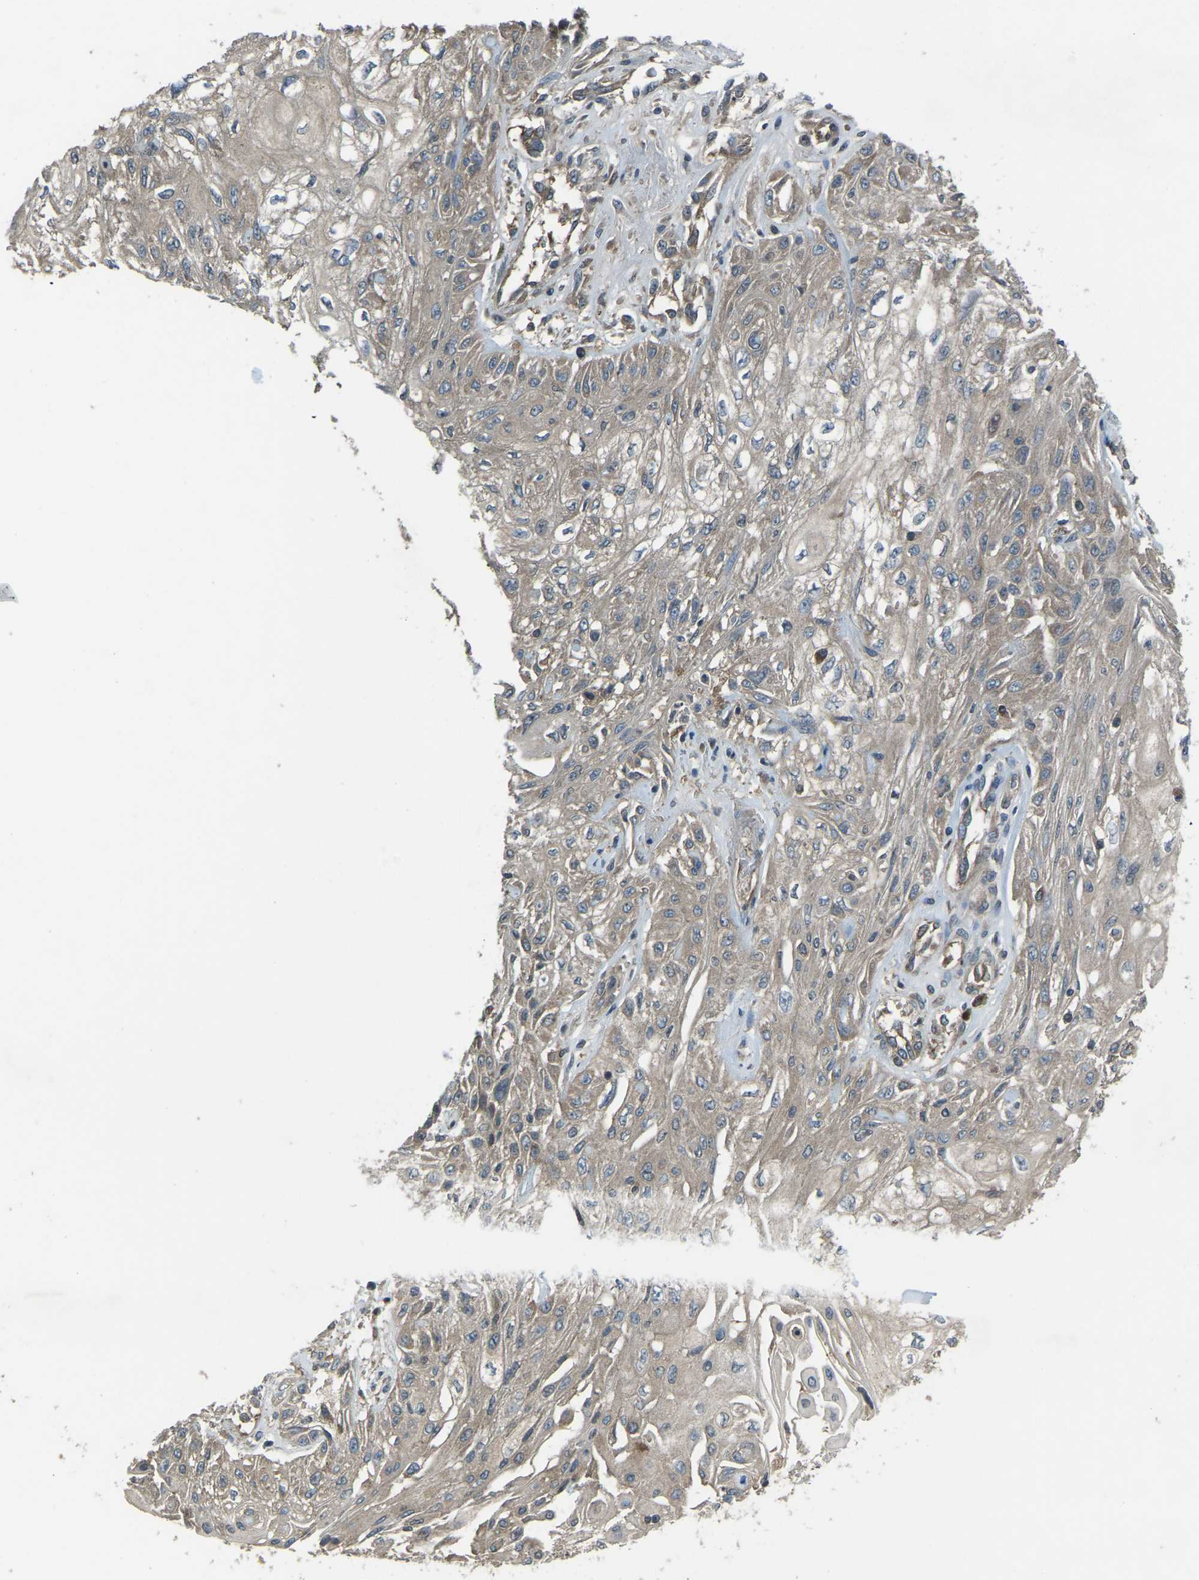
{"staining": {"intensity": "weak", "quantity": ">75%", "location": "cytoplasmic/membranous"}, "tissue": "skin cancer", "cell_type": "Tumor cells", "image_type": "cancer", "snomed": [{"axis": "morphology", "description": "Squamous cell carcinoma, NOS"}, {"axis": "topography", "description": "Skin"}], "caption": "Immunohistochemistry photomicrograph of squamous cell carcinoma (skin) stained for a protein (brown), which demonstrates low levels of weak cytoplasmic/membranous positivity in about >75% of tumor cells.", "gene": "AIMP1", "patient": {"sex": "male", "age": 75}}